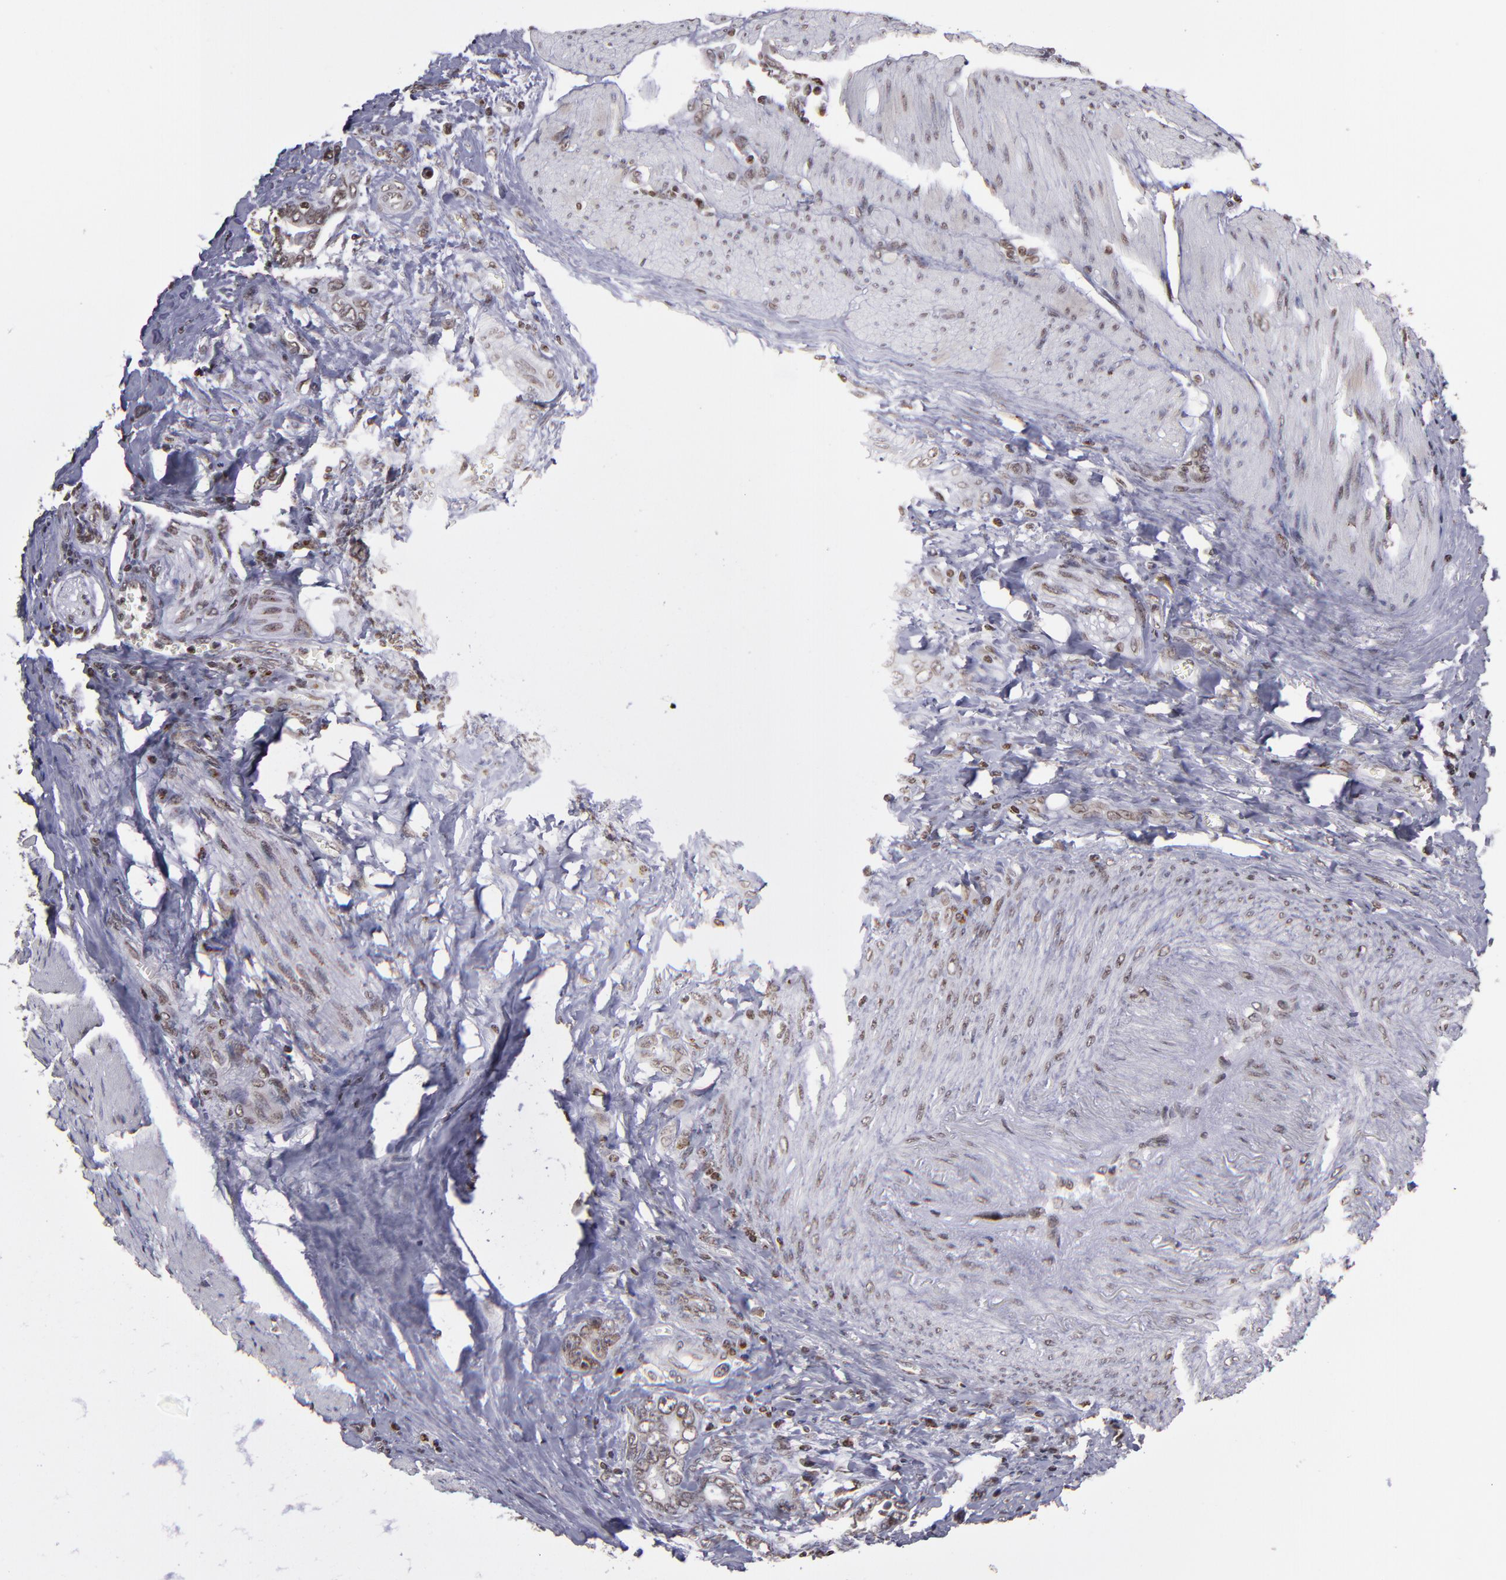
{"staining": {"intensity": "moderate", "quantity": ">75%", "location": "cytoplasmic/membranous,nuclear"}, "tissue": "stomach cancer", "cell_type": "Tumor cells", "image_type": "cancer", "snomed": [{"axis": "morphology", "description": "Adenocarcinoma, NOS"}, {"axis": "topography", "description": "Stomach"}], "caption": "IHC staining of adenocarcinoma (stomach), which displays medium levels of moderate cytoplasmic/membranous and nuclear expression in about >75% of tumor cells indicating moderate cytoplasmic/membranous and nuclear protein expression. The staining was performed using DAB (brown) for protein detection and nuclei were counterstained in hematoxylin (blue).", "gene": "CSDC2", "patient": {"sex": "male", "age": 78}}